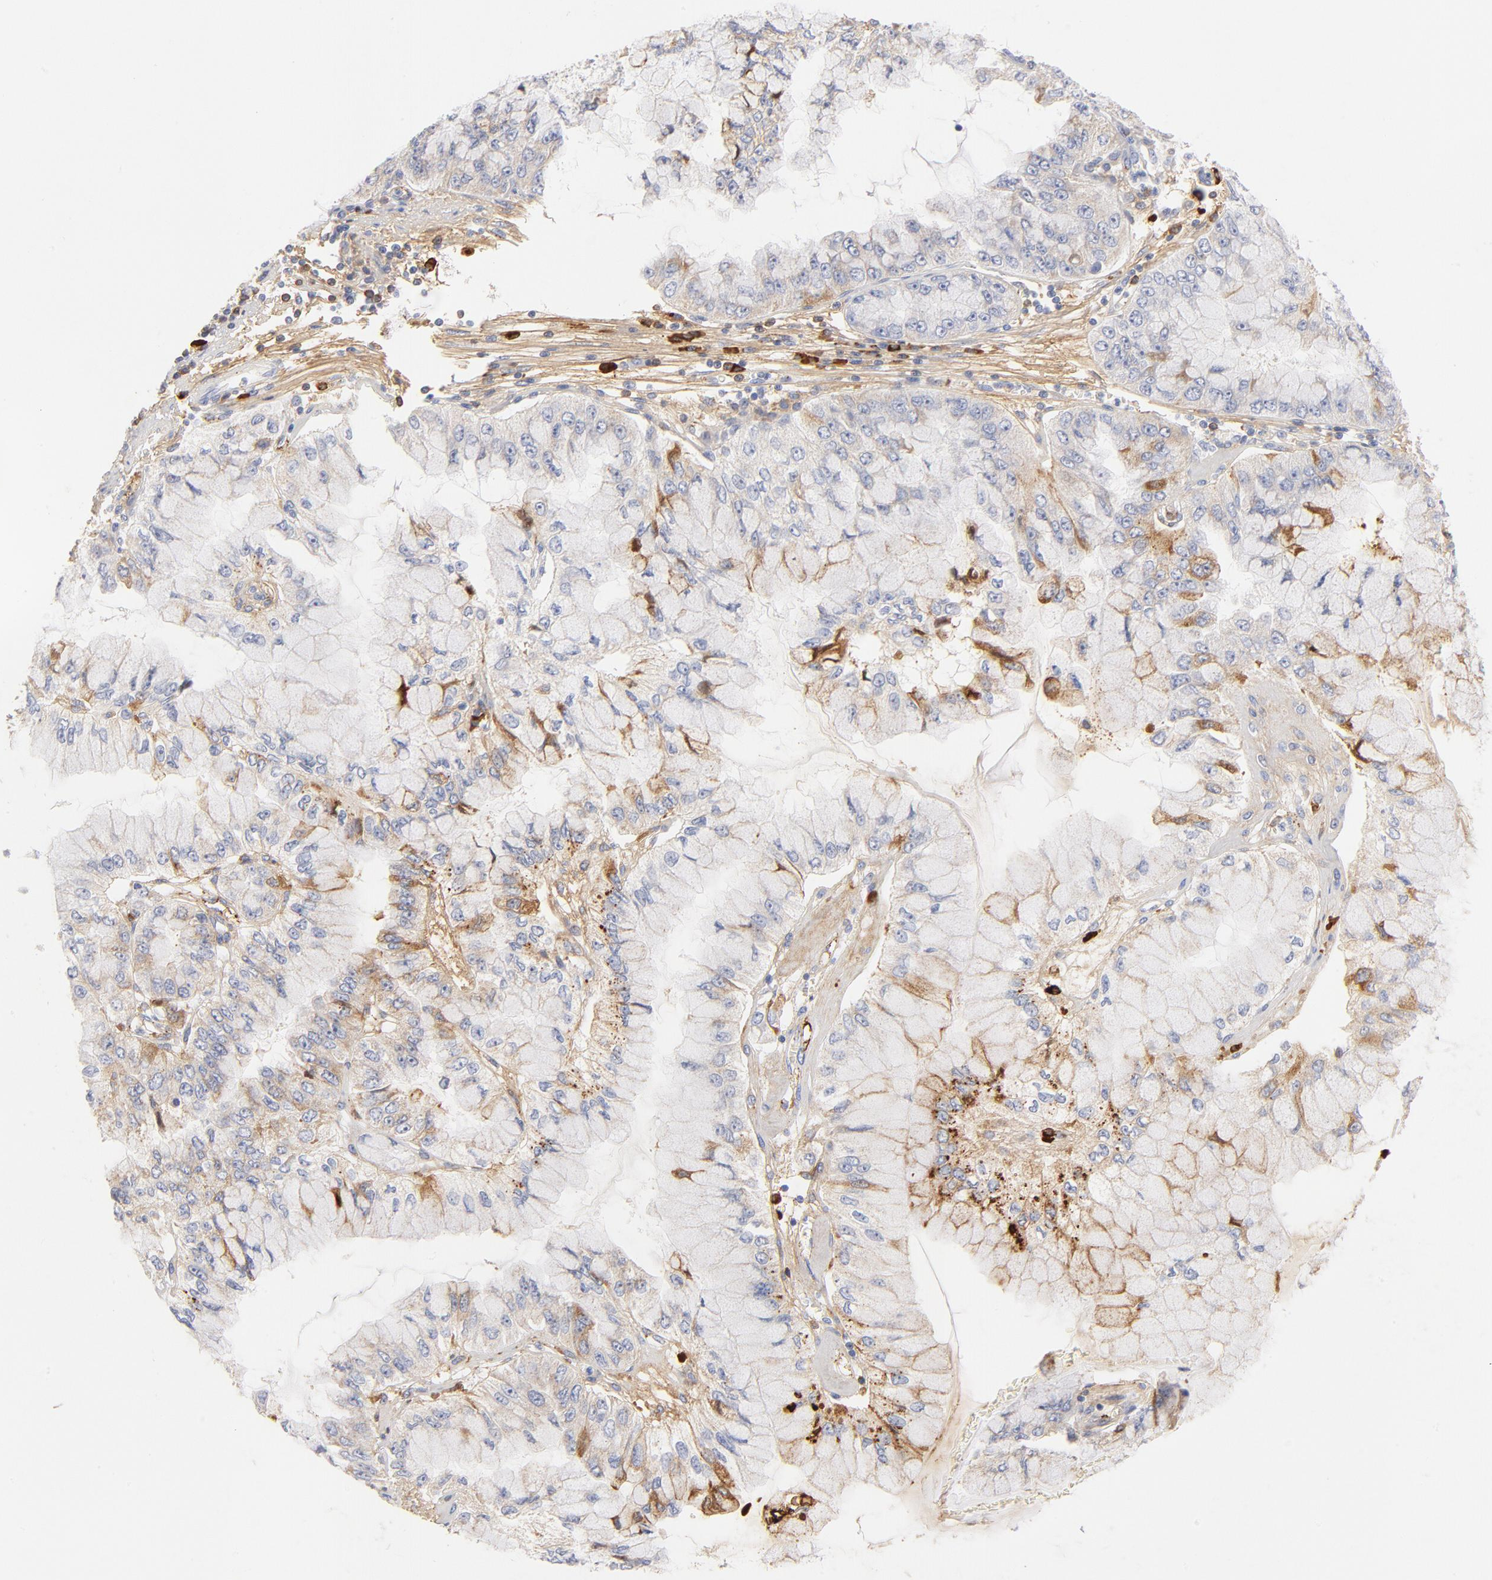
{"staining": {"intensity": "weak", "quantity": "<25%", "location": "cytoplasmic/membranous"}, "tissue": "liver cancer", "cell_type": "Tumor cells", "image_type": "cancer", "snomed": [{"axis": "morphology", "description": "Cholangiocarcinoma"}, {"axis": "topography", "description": "Liver"}], "caption": "Micrograph shows no protein positivity in tumor cells of liver cancer tissue. (DAB (3,3'-diaminobenzidine) immunohistochemistry (IHC) visualized using brightfield microscopy, high magnification).", "gene": "PLAT", "patient": {"sex": "female", "age": 79}}